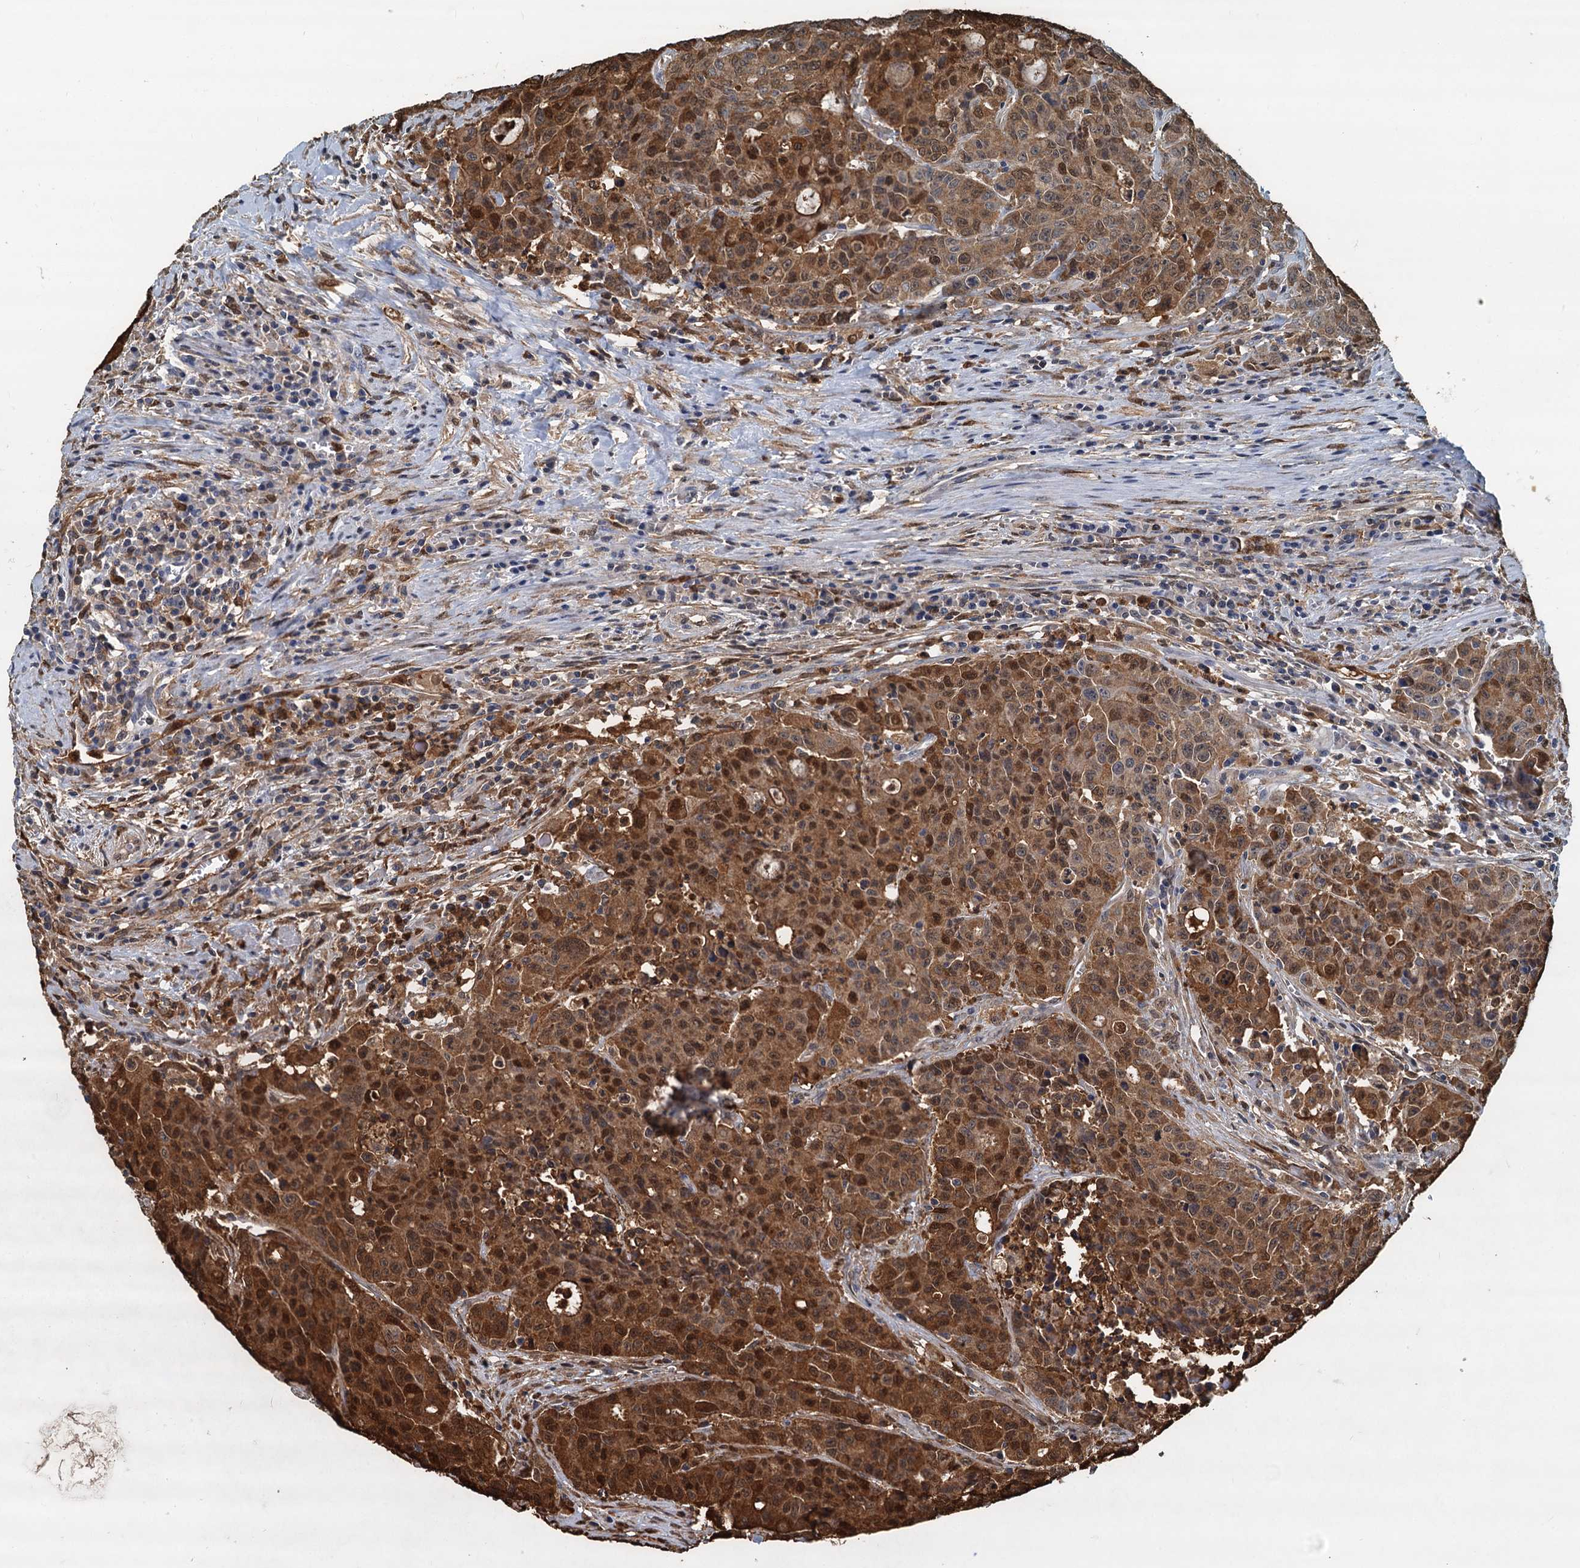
{"staining": {"intensity": "moderate", "quantity": ">75%", "location": "cytoplasmic/membranous,nuclear"}, "tissue": "colorectal cancer", "cell_type": "Tumor cells", "image_type": "cancer", "snomed": [{"axis": "morphology", "description": "Adenocarcinoma, NOS"}, {"axis": "topography", "description": "Colon"}], "caption": "The micrograph demonstrates staining of colorectal cancer (adenocarcinoma), revealing moderate cytoplasmic/membranous and nuclear protein positivity (brown color) within tumor cells. The protein is stained brown, and the nuclei are stained in blue (DAB IHC with brightfield microscopy, high magnification).", "gene": "S100A6", "patient": {"sex": "male", "age": 62}}